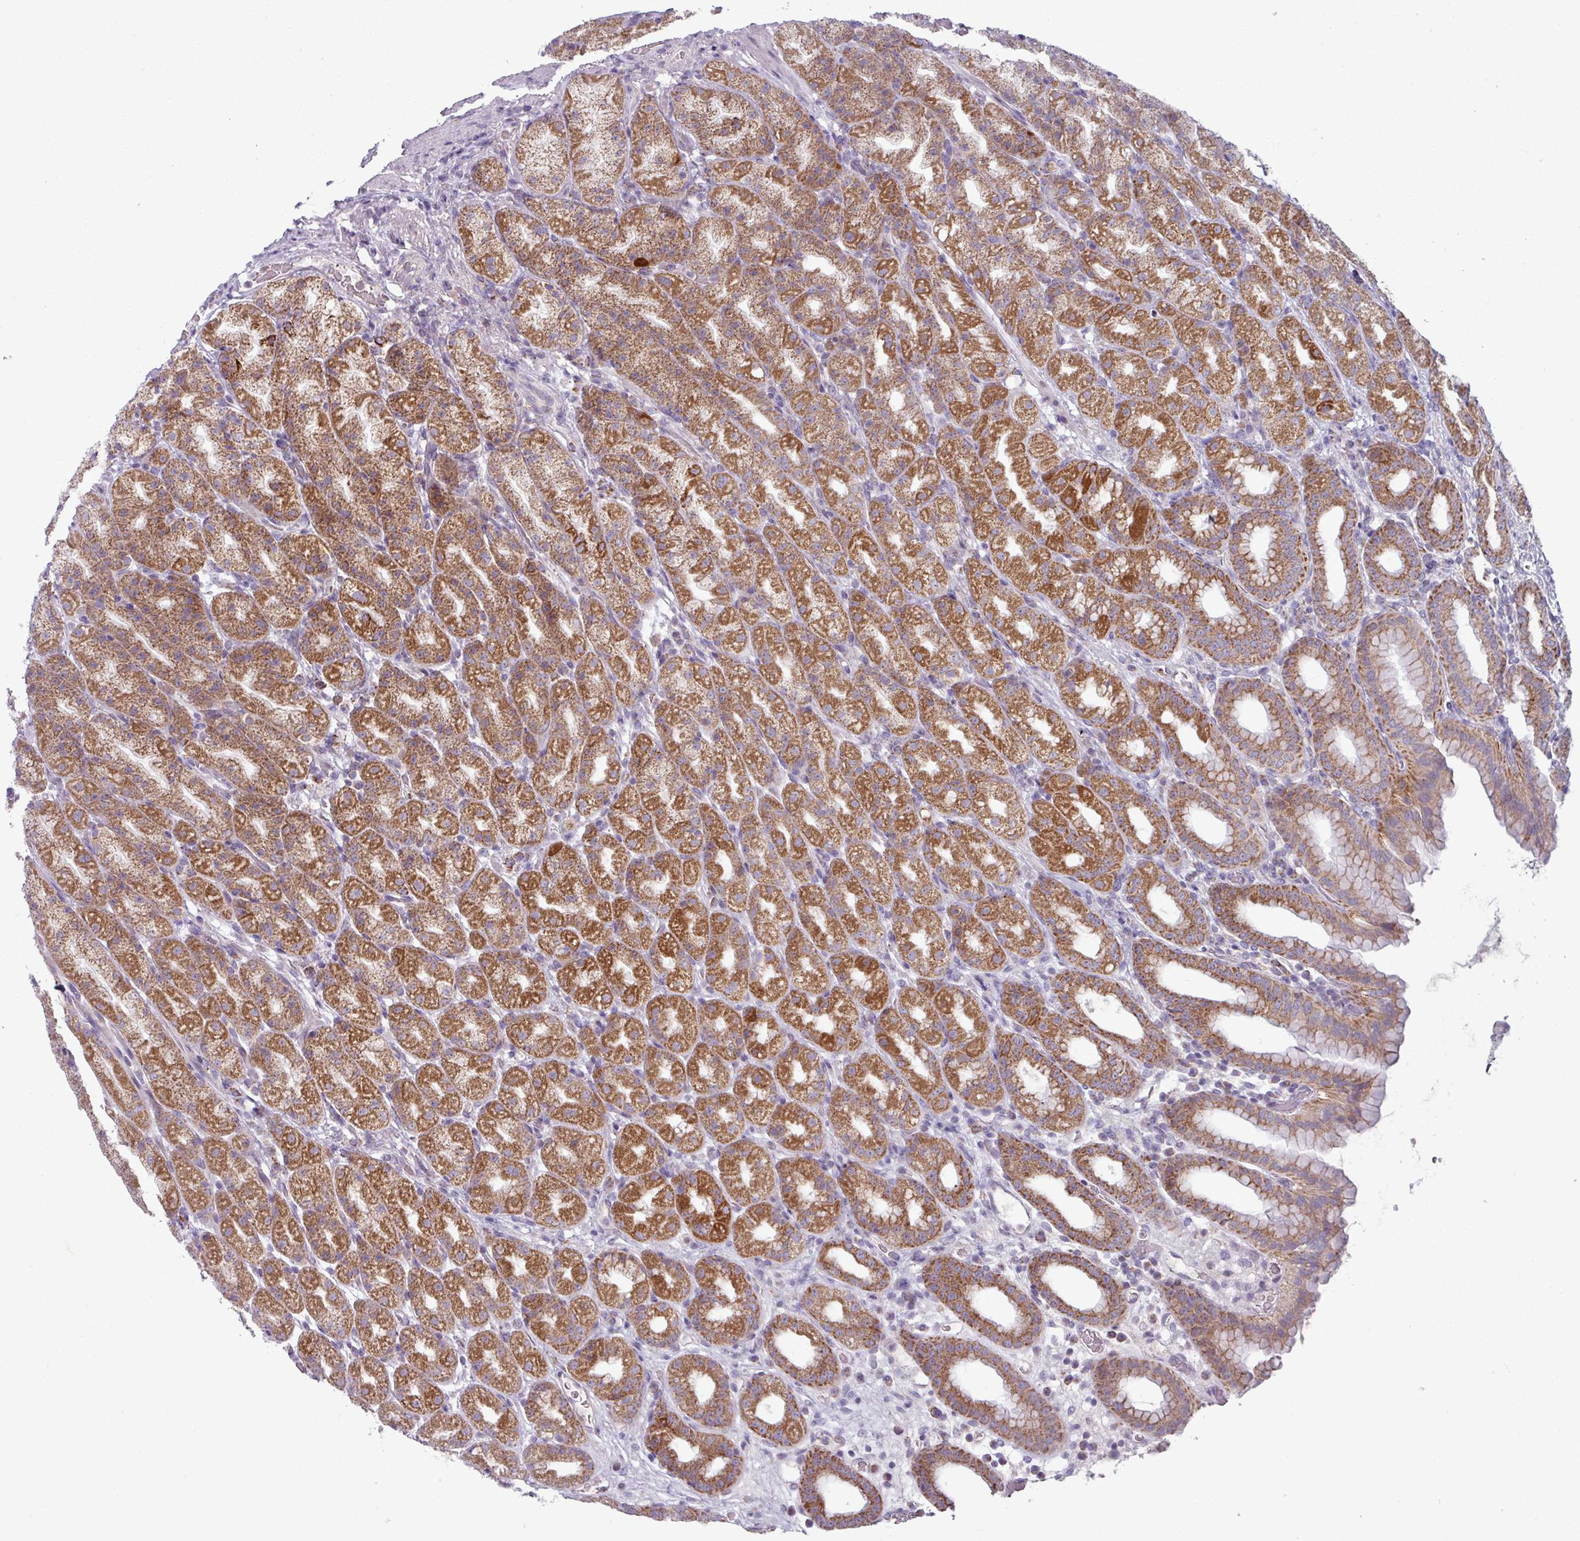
{"staining": {"intensity": "strong", "quantity": ">75%", "location": "cytoplasmic/membranous"}, "tissue": "stomach", "cell_type": "Glandular cells", "image_type": "normal", "snomed": [{"axis": "morphology", "description": "Normal tissue, NOS"}, {"axis": "topography", "description": "Stomach, upper"}, {"axis": "topography", "description": "Stomach"}], "caption": "DAB immunohistochemical staining of normal human stomach displays strong cytoplasmic/membranous protein staining in about >75% of glandular cells. (DAB IHC, brown staining for protein, blue staining for nuclei).", "gene": "ZNF615", "patient": {"sex": "male", "age": 68}}